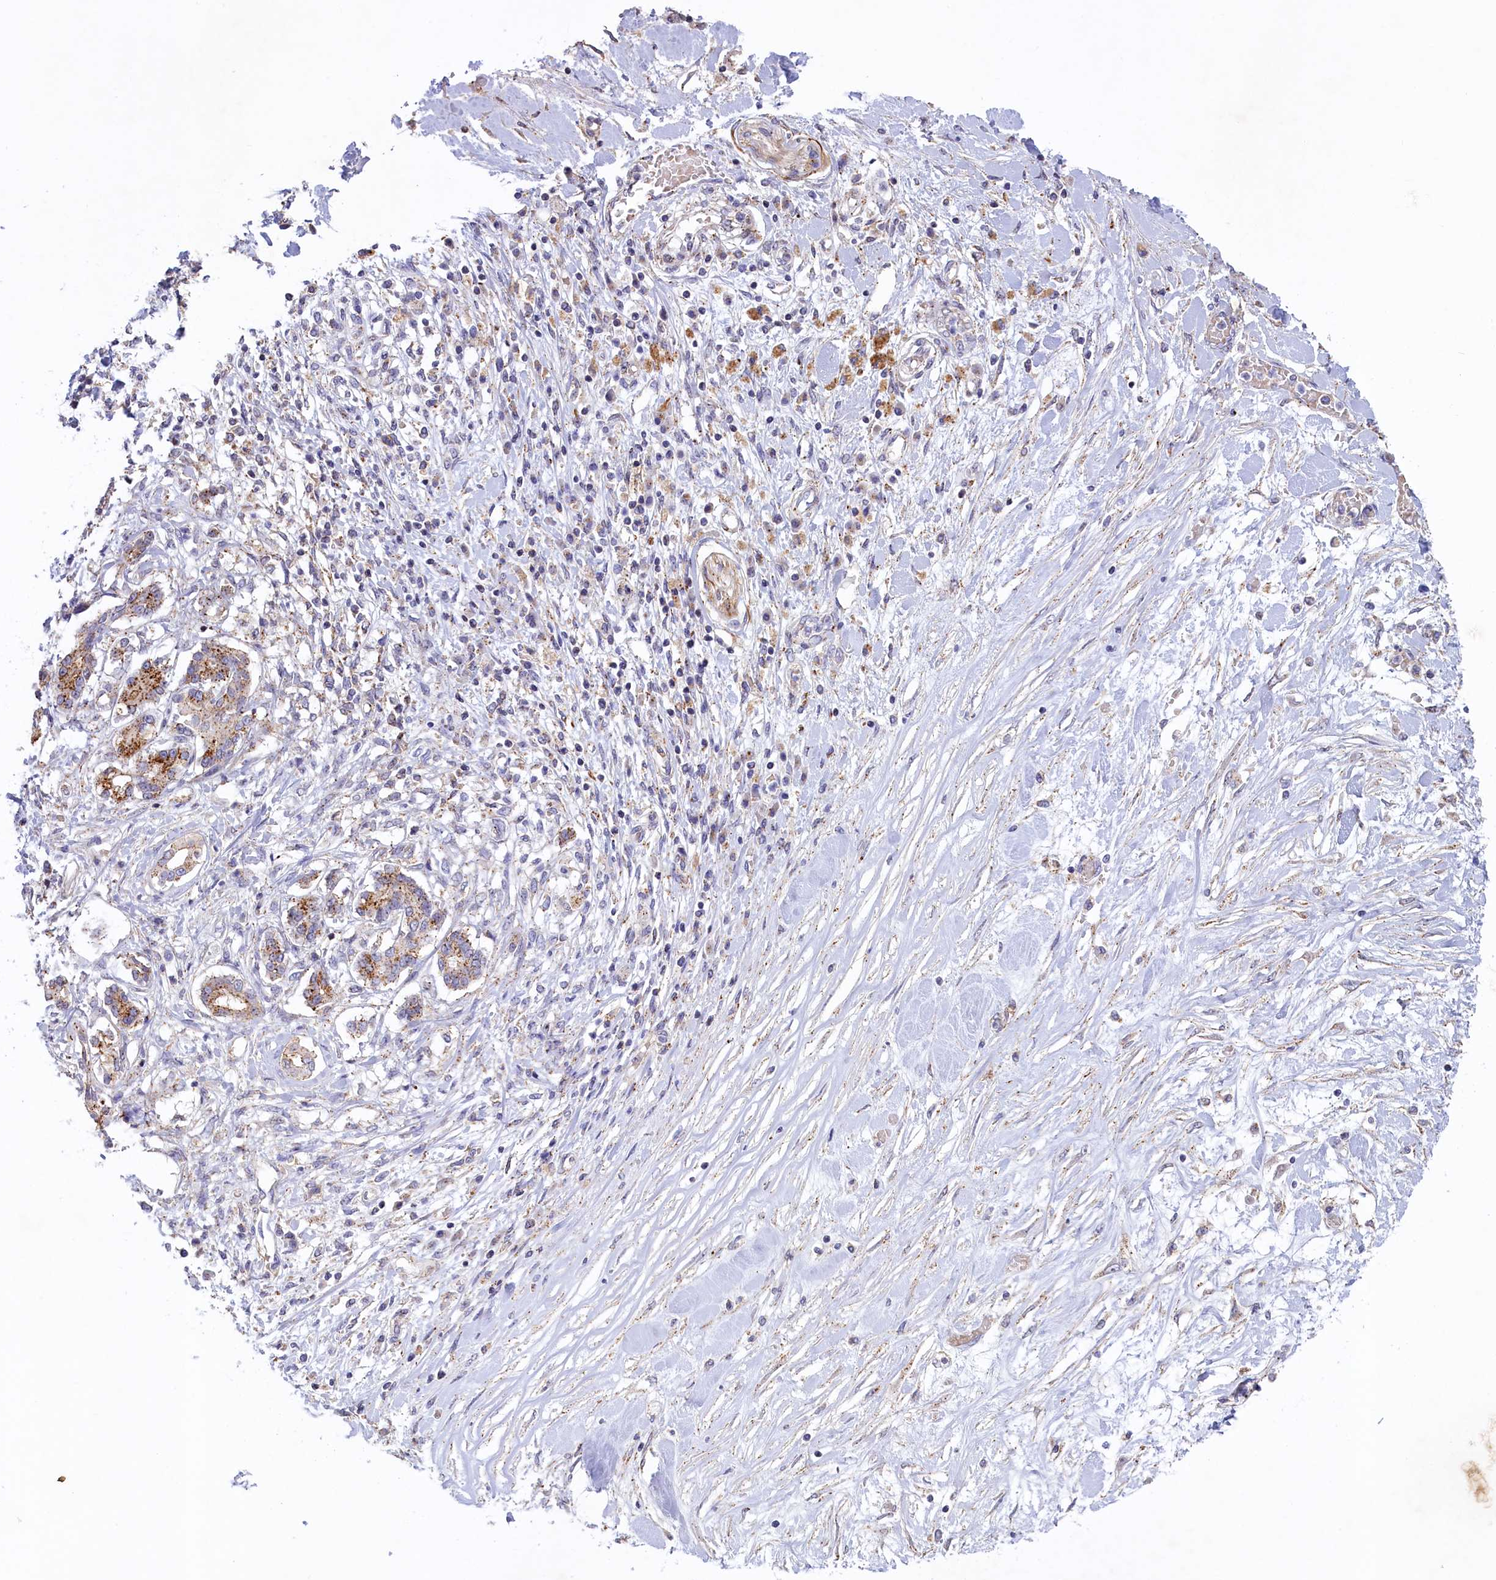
{"staining": {"intensity": "moderate", "quantity": ">75%", "location": "cytoplasmic/membranous"}, "tissue": "pancreatic cancer", "cell_type": "Tumor cells", "image_type": "cancer", "snomed": [{"axis": "morphology", "description": "Inflammation, NOS"}, {"axis": "morphology", "description": "Adenocarcinoma, NOS"}, {"axis": "topography", "description": "Pancreas"}], "caption": "Moderate cytoplasmic/membranous staining for a protein is appreciated in about >75% of tumor cells of adenocarcinoma (pancreatic) using immunohistochemistry (IHC).", "gene": "HYKK", "patient": {"sex": "female", "age": 56}}